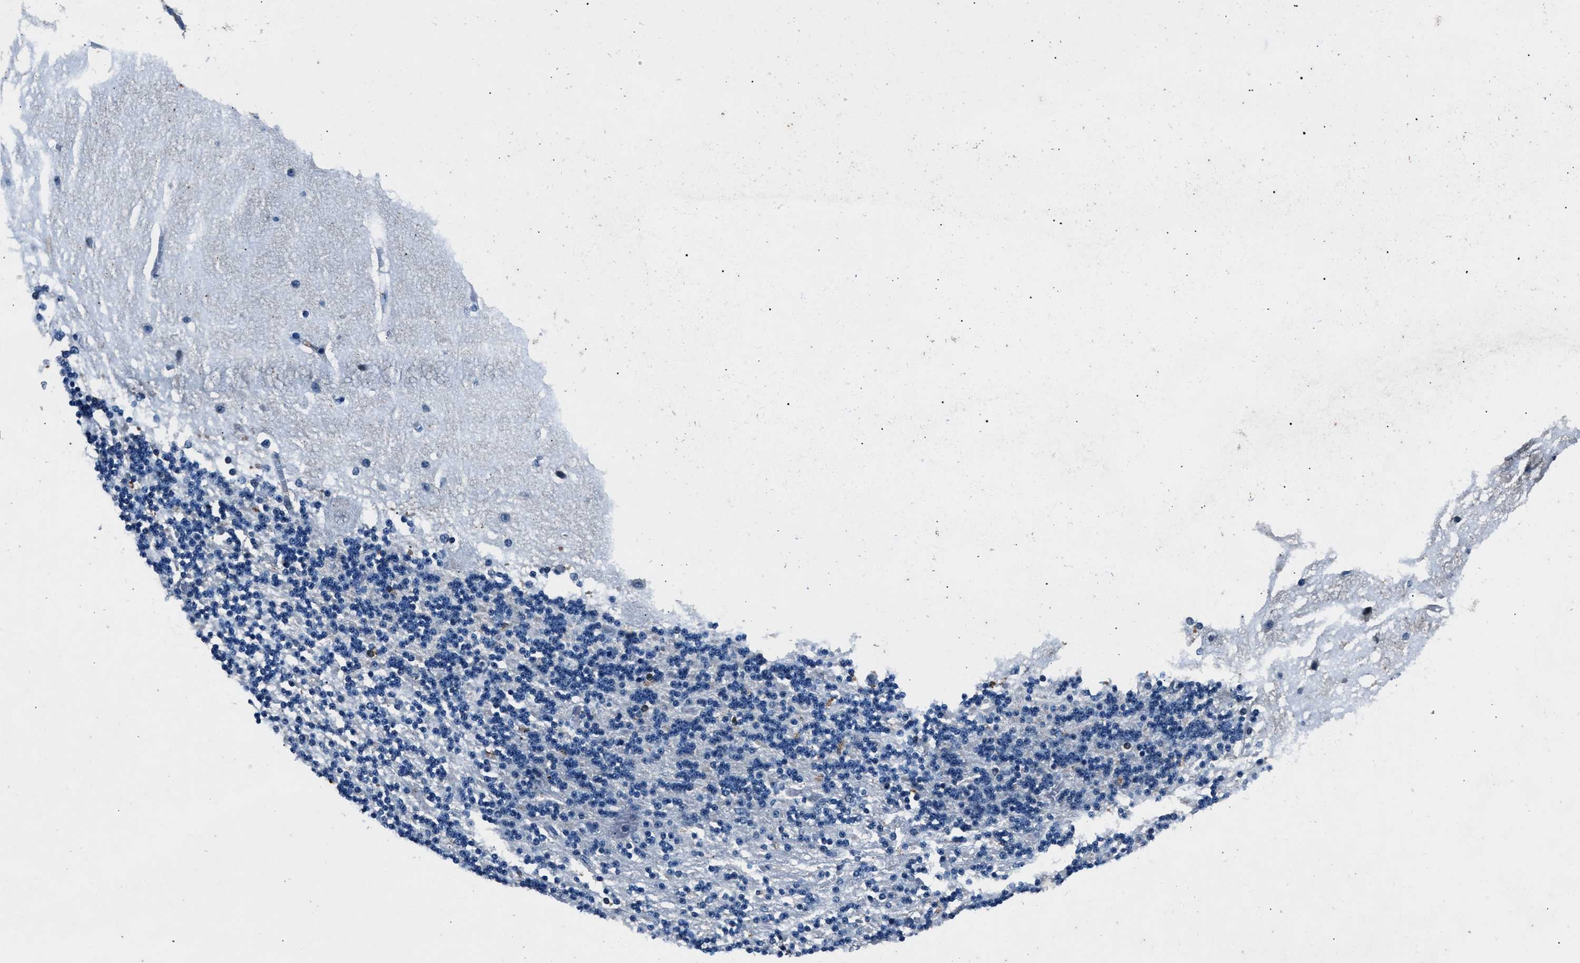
{"staining": {"intensity": "negative", "quantity": "none", "location": "none"}, "tissue": "cerebellum", "cell_type": "Cells in granular layer", "image_type": "normal", "snomed": [{"axis": "morphology", "description": "Normal tissue, NOS"}, {"axis": "topography", "description": "Cerebellum"}], "caption": "This micrograph is of benign cerebellum stained with IHC to label a protein in brown with the nuclei are counter-stained blue. There is no expression in cells in granular layer.", "gene": "DENND6B", "patient": {"sex": "female", "age": 54}}